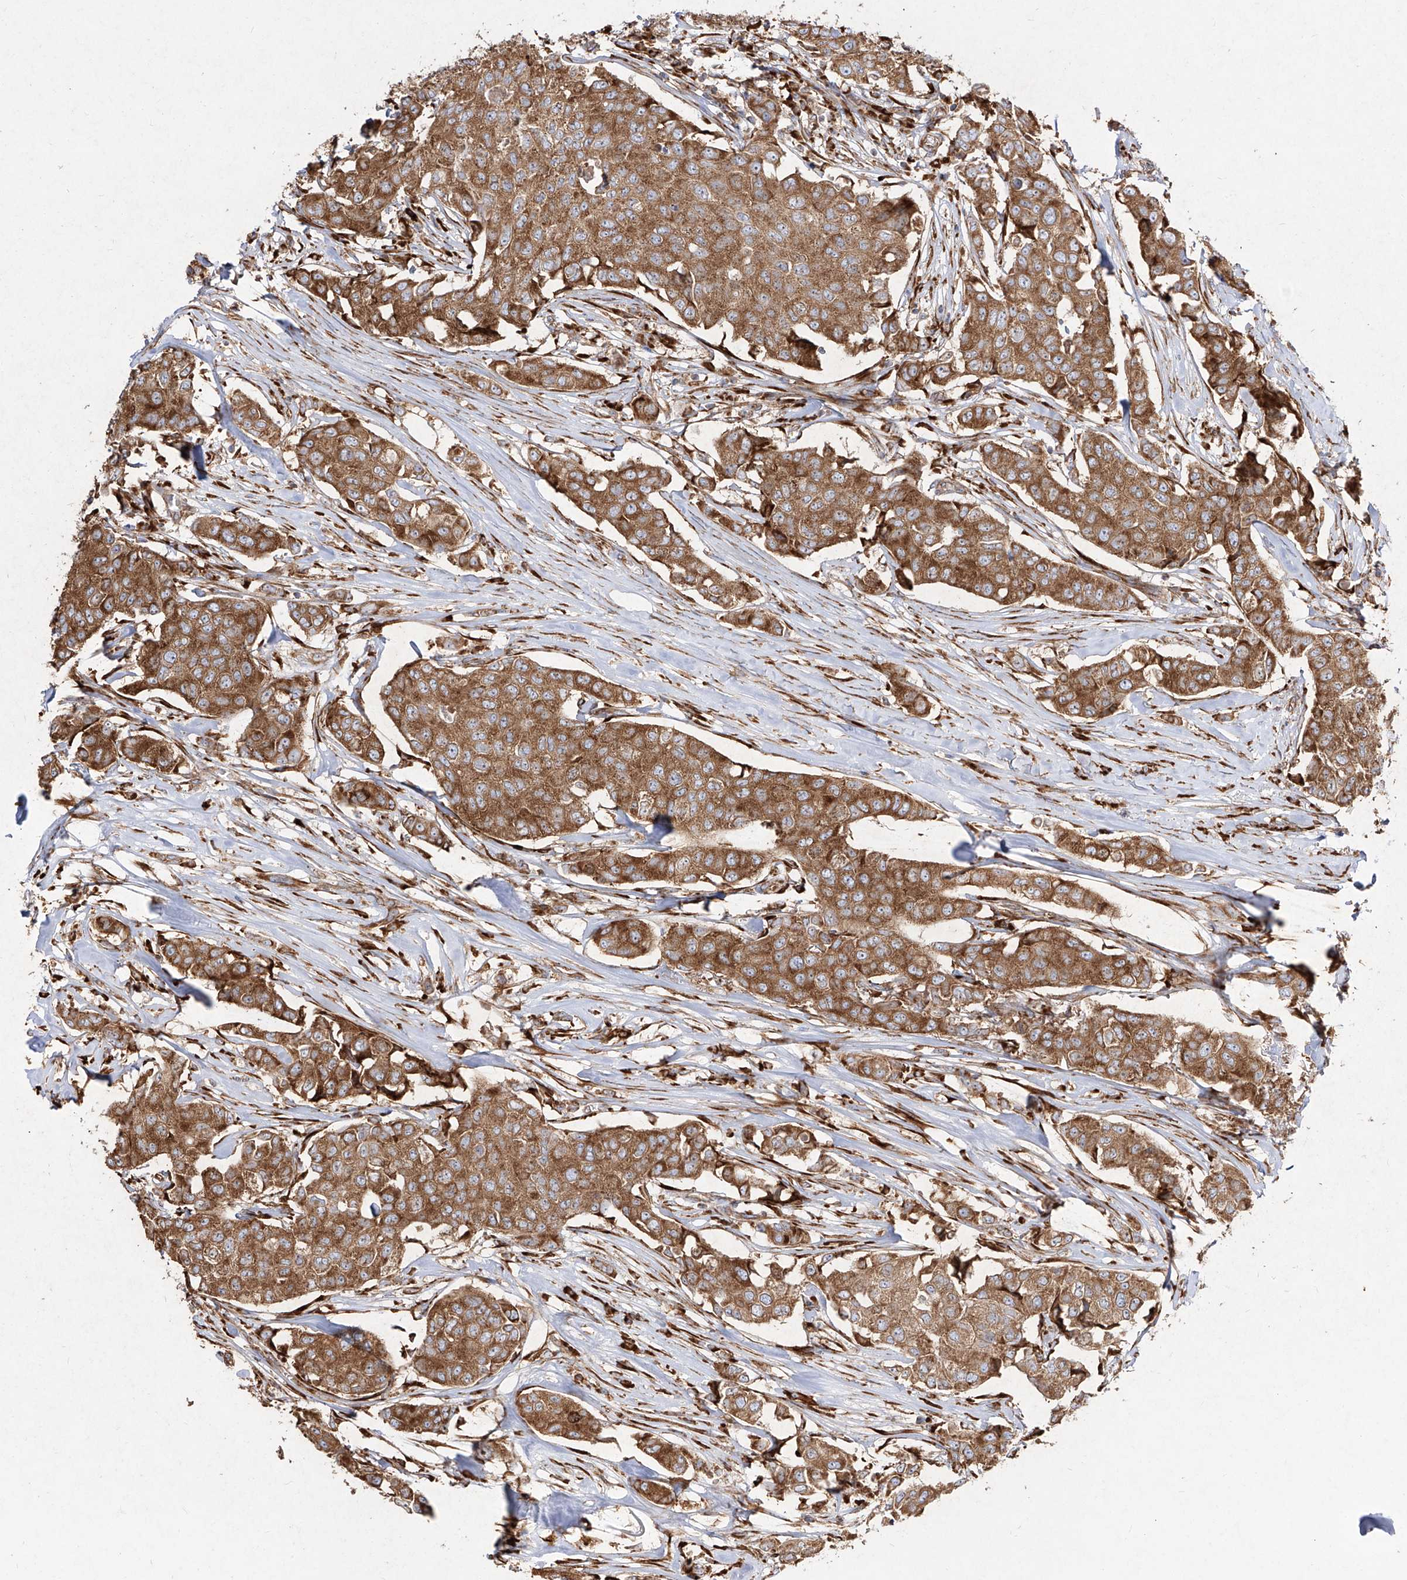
{"staining": {"intensity": "strong", "quantity": ">75%", "location": "cytoplasmic/membranous"}, "tissue": "breast cancer", "cell_type": "Tumor cells", "image_type": "cancer", "snomed": [{"axis": "morphology", "description": "Duct carcinoma"}, {"axis": "topography", "description": "Breast"}], "caption": "IHC (DAB) staining of human breast cancer displays strong cytoplasmic/membranous protein staining in about >75% of tumor cells. The protein is stained brown, and the nuclei are stained in blue (DAB IHC with brightfield microscopy, high magnification).", "gene": "RPS25", "patient": {"sex": "female", "age": 80}}